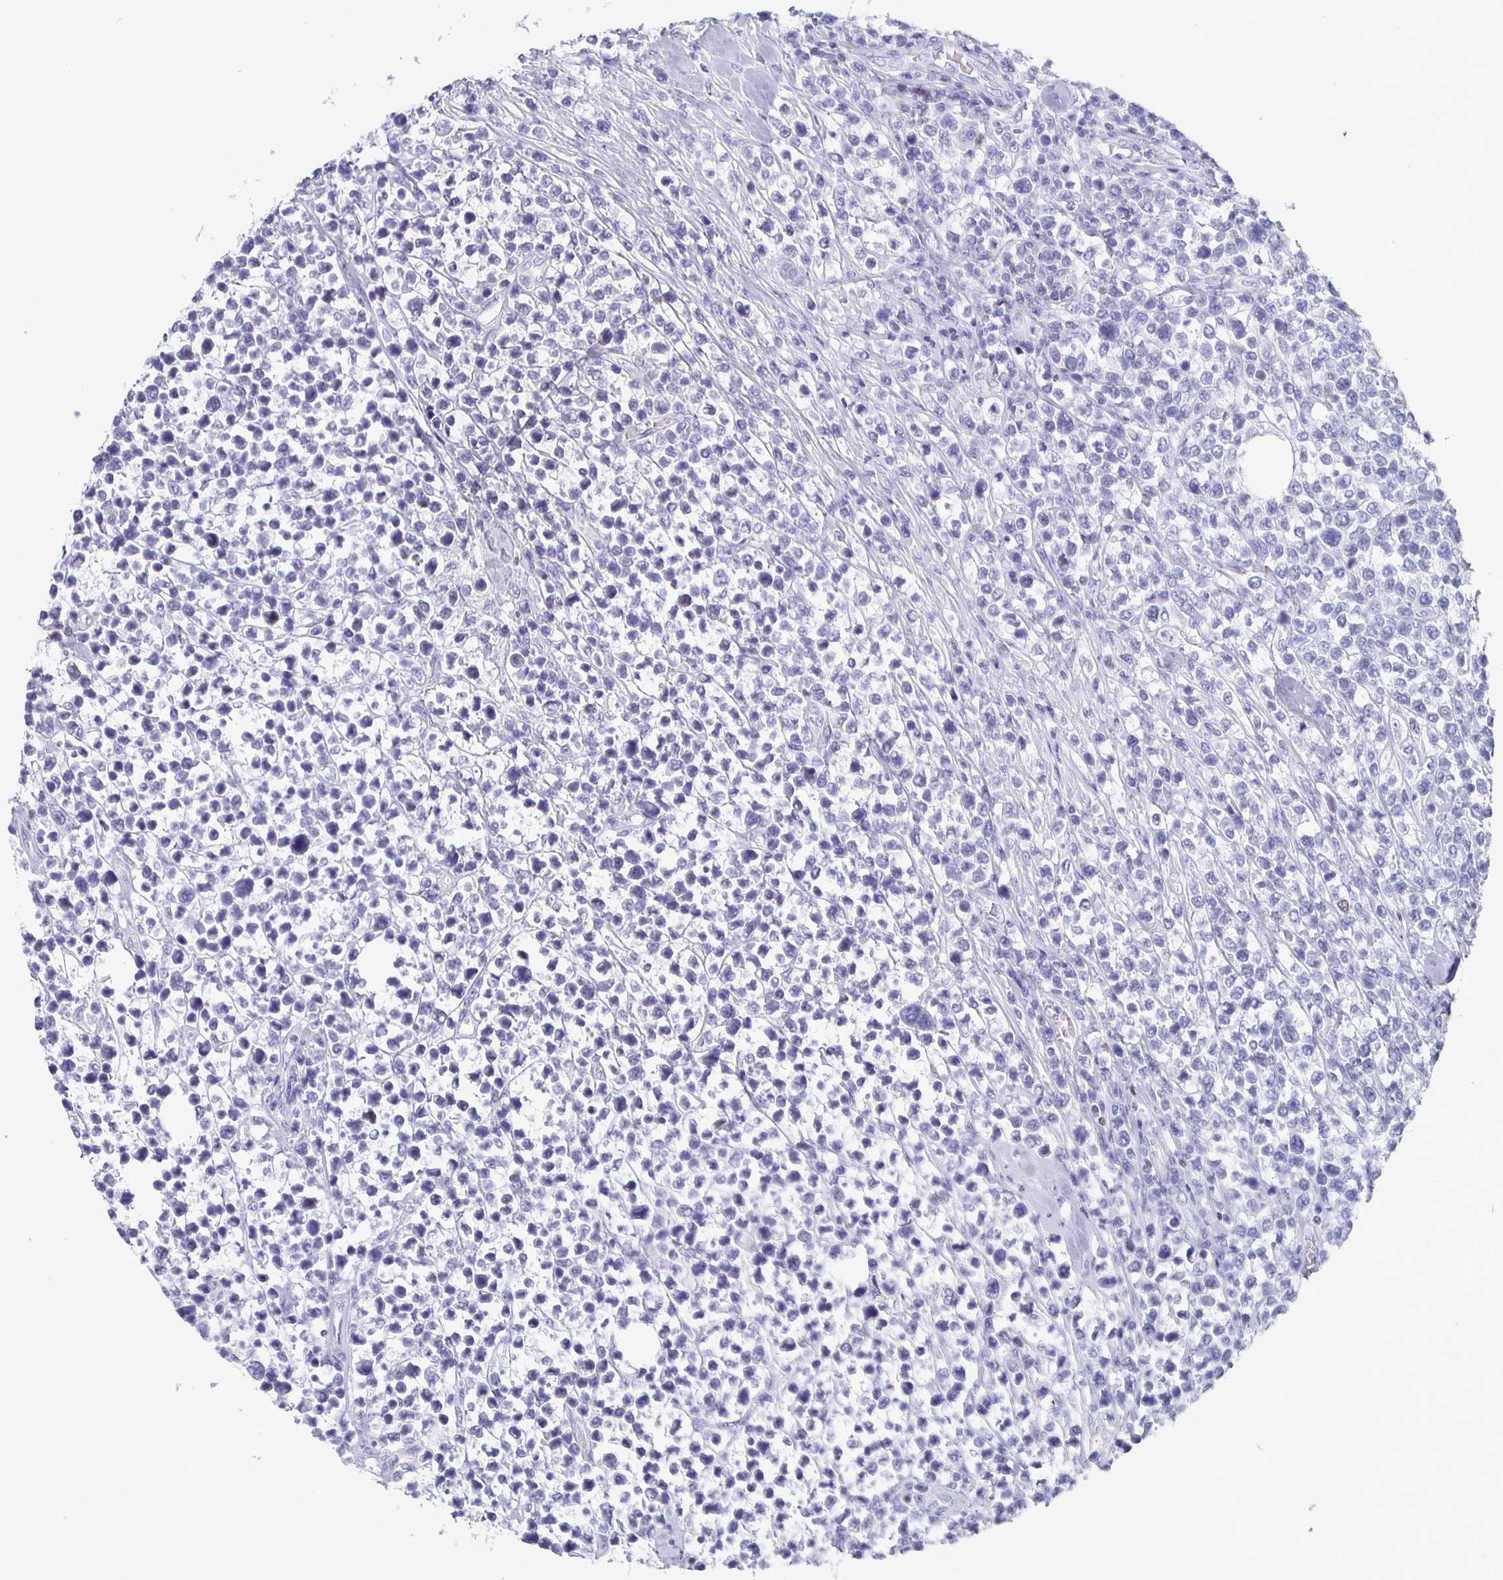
{"staining": {"intensity": "negative", "quantity": "none", "location": "none"}, "tissue": "lymphoma", "cell_type": "Tumor cells", "image_type": "cancer", "snomed": [{"axis": "morphology", "description": "Malignant lymphoma, non-Hodgkin's type, High grade"}, {"axis": "topography", "description": "Soft tissue"}], "caption": "Histopathology image shows no significant protein positivity in tumor cells of lymphoma. (DAB immunohistochemistry (IHC) visualized using brightfield microscopy, high magnification).", "gene": "SATB2", "patient": {"sex": "female", "age": 56}}